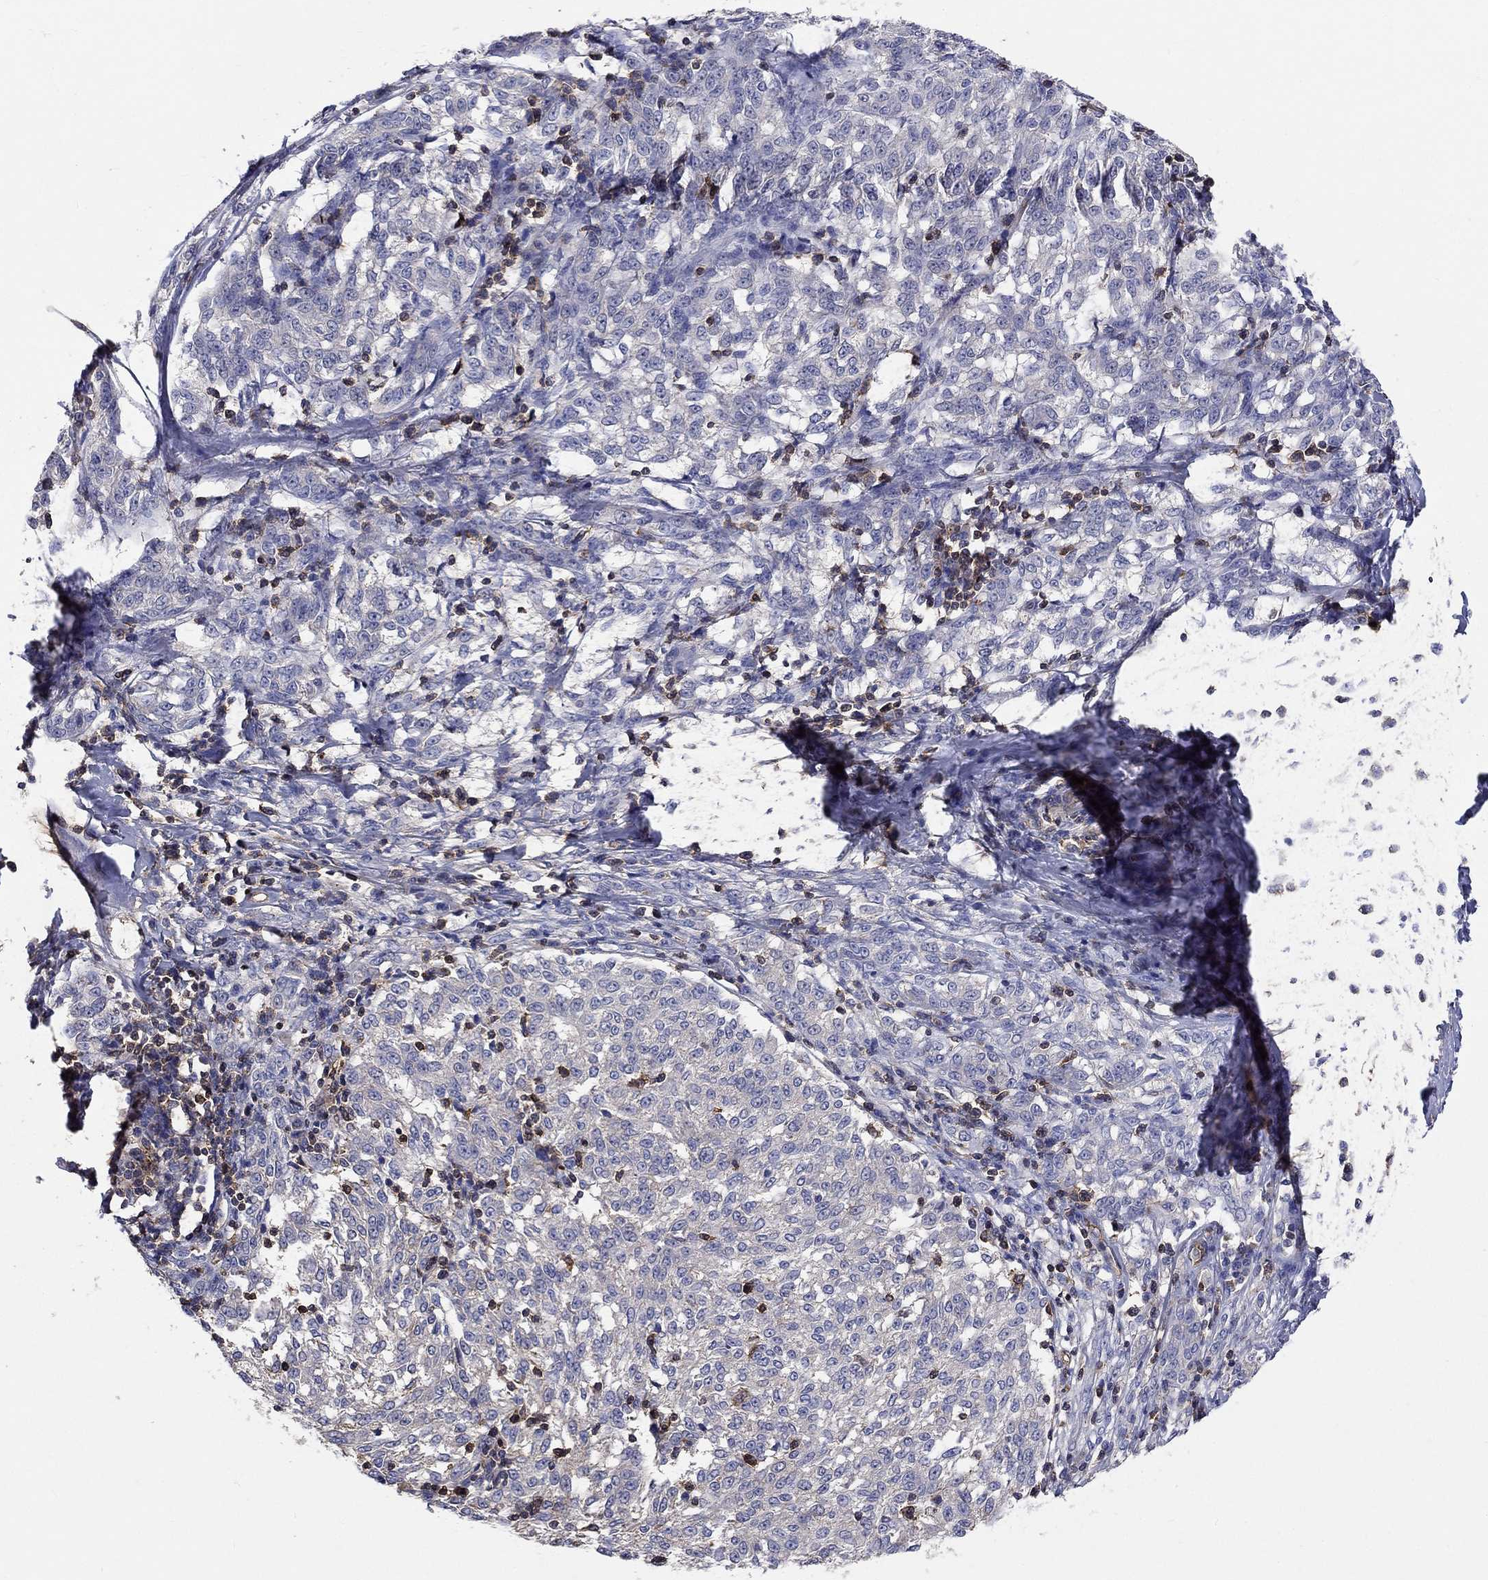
{"staining": {"intensity": "negative", "quantity": "none", "location": "none"}, "tissue": "melanoma", "cell_type": "Tumor cells", "image_type": "cancer", "snomed": [{"axis": "morphology", "description": "Malignant melanoma, NOS"}, {"axis": "topography", "description": "Skin"}], "caption": "Immunohistochemistry (IHC) histopathology image of human malignant melanoma stained for a protein (brown), which exhibits no expression in tumor cells.", "gene": "AGFG2", "patient": {"sex": "female", "age": 72}}